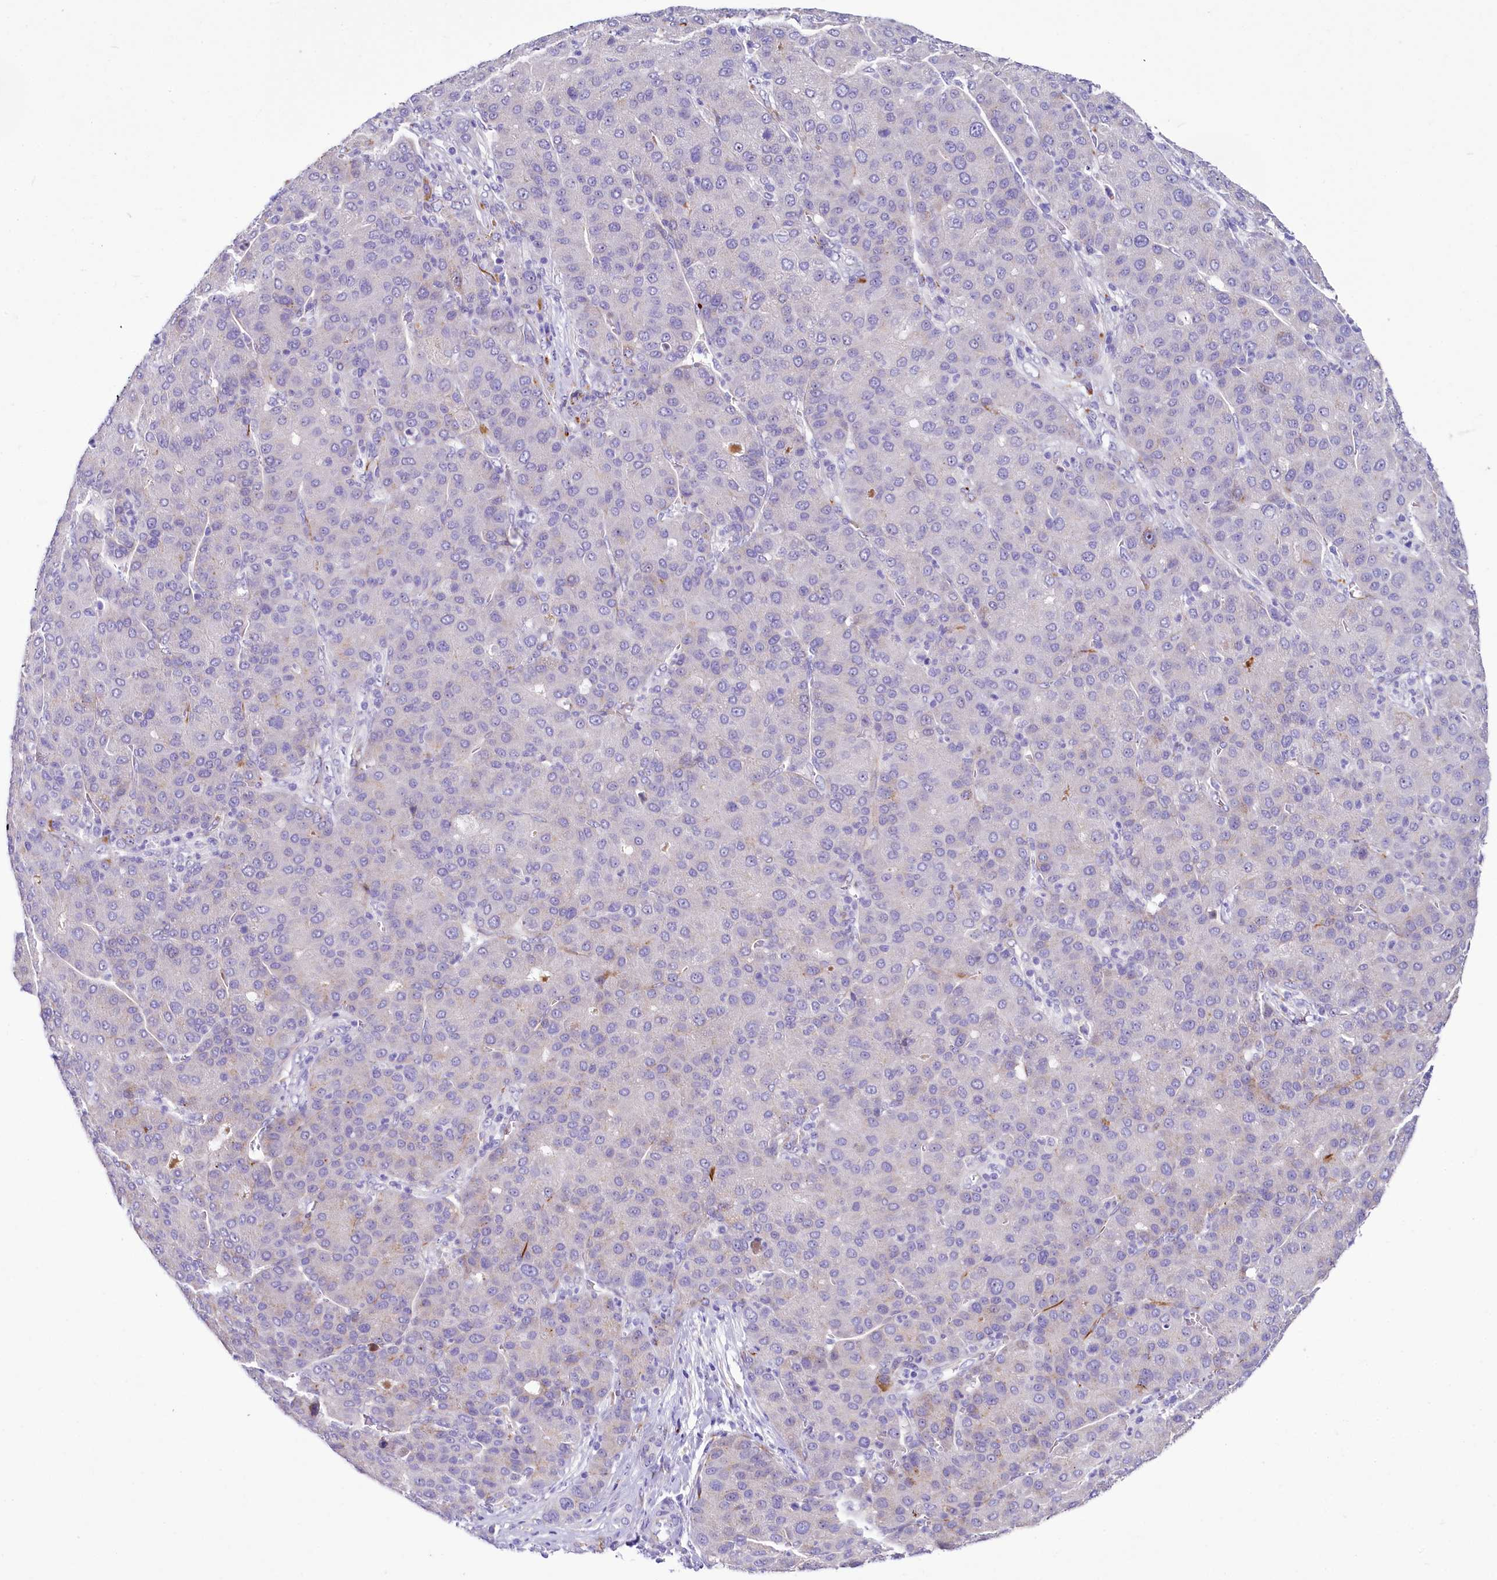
{"staining": {"intensity": "negative", "quantity": "none", "location": "none"}, "tissue": "liver cancer", "cell_type": "Tumor cells", "image_type": "cancer", "snomed": [{"axis": "morphology", "description": "Carcinoma, Hepatocellular, NOS"}, {"axis": "topography", "description": "Liver"}], "caption": "Protein analysis of hepatocellular carcinoma (liver) exhibits no significant positivity in tumor cells. (DAB (3,3'-diaminobenzidine) immunohistochemistry with hematoxylin counter stain).", "gene": "SH3TC2", "patient": {"sex": "male", "age": 65}}